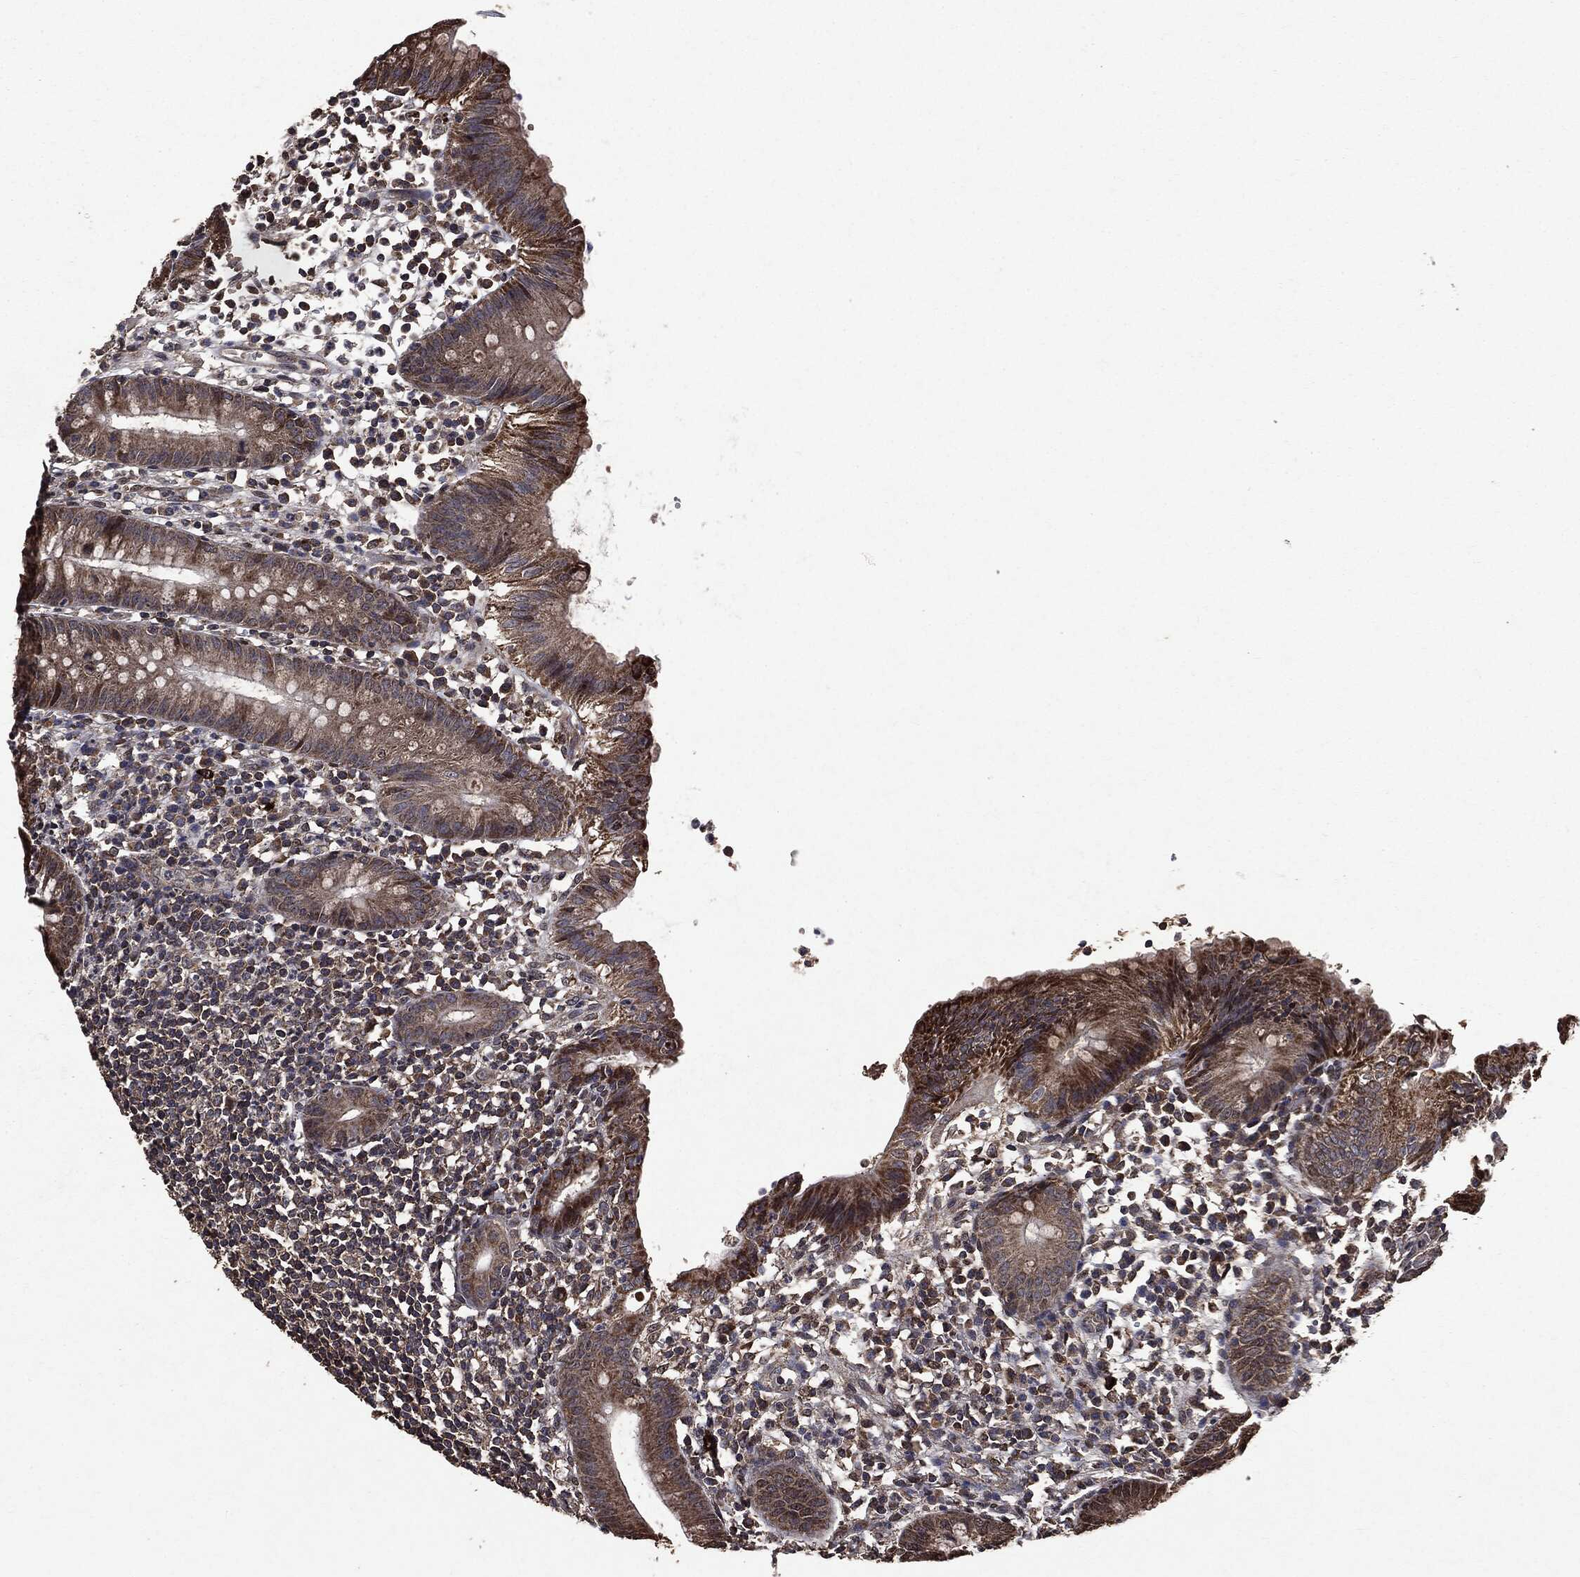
{"staining": {"intensity": "strong", "quantity": "25%-75%", "location": "cytoplasmic/membranous"}, "tissue": "appendix", "cell_type": "Glandular cells", "image_type": "normal", "snomed": [{"axis": "morphology", "description": "Normal tissue, NOS"}, {"axis": "topography", "description": "Appendix"}], "caption": "Protein staining exhibits strong cytoplasmic/membranous positivity in approximately 25%-75% of glandular cells in normal appendix.", "gene": "PPP6R2", "patient": {"sex": "female", "age": 40}}